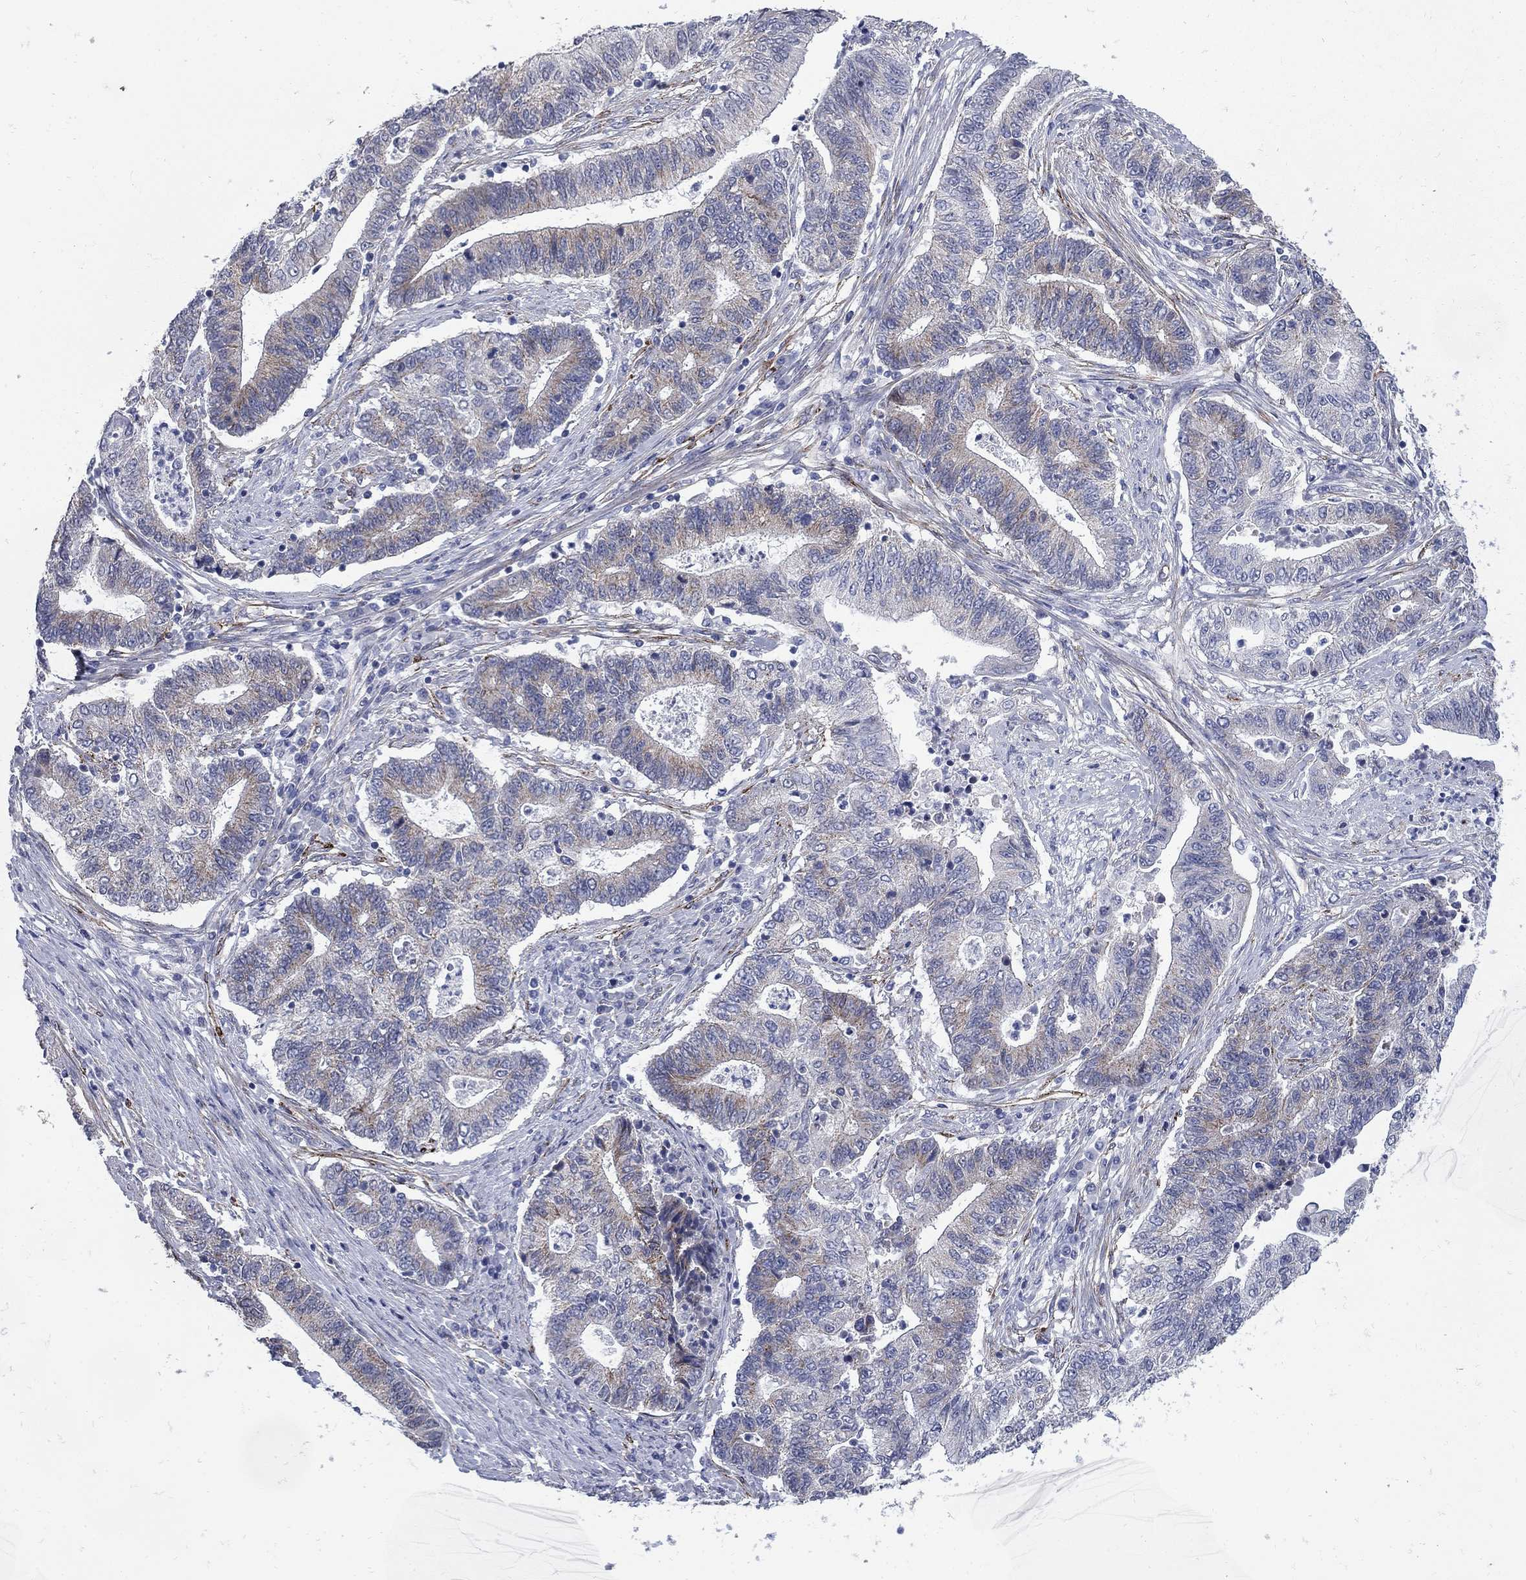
{"staining": {"intensity": "moderate", "quantity": "<25%", "location": "cytoplasmic/membranous"}, "tissue": "endometrial cancer", "cell_type": "Tumor cells", "image_type": "cancer", "snomed": [{"axis": "morphology", "description": "Adenocarcinoma, NOS"}, {"axis": "topography", "description": "Uterus"}, {"axis": "topography", "description": "Endometrium"}], "caption": "IHC photomicrograph of neoplastic tissue: endometrial adenocarcinoma stained using IHC displays low levels of moderate protein expression localized specifically in the cytoplasmic/membranous of tumor cells, appearing as a cytoplasmic/membranous brown color.", "gene": "SEPTIN8", "patient": {"sex": "female", "age": 54}}